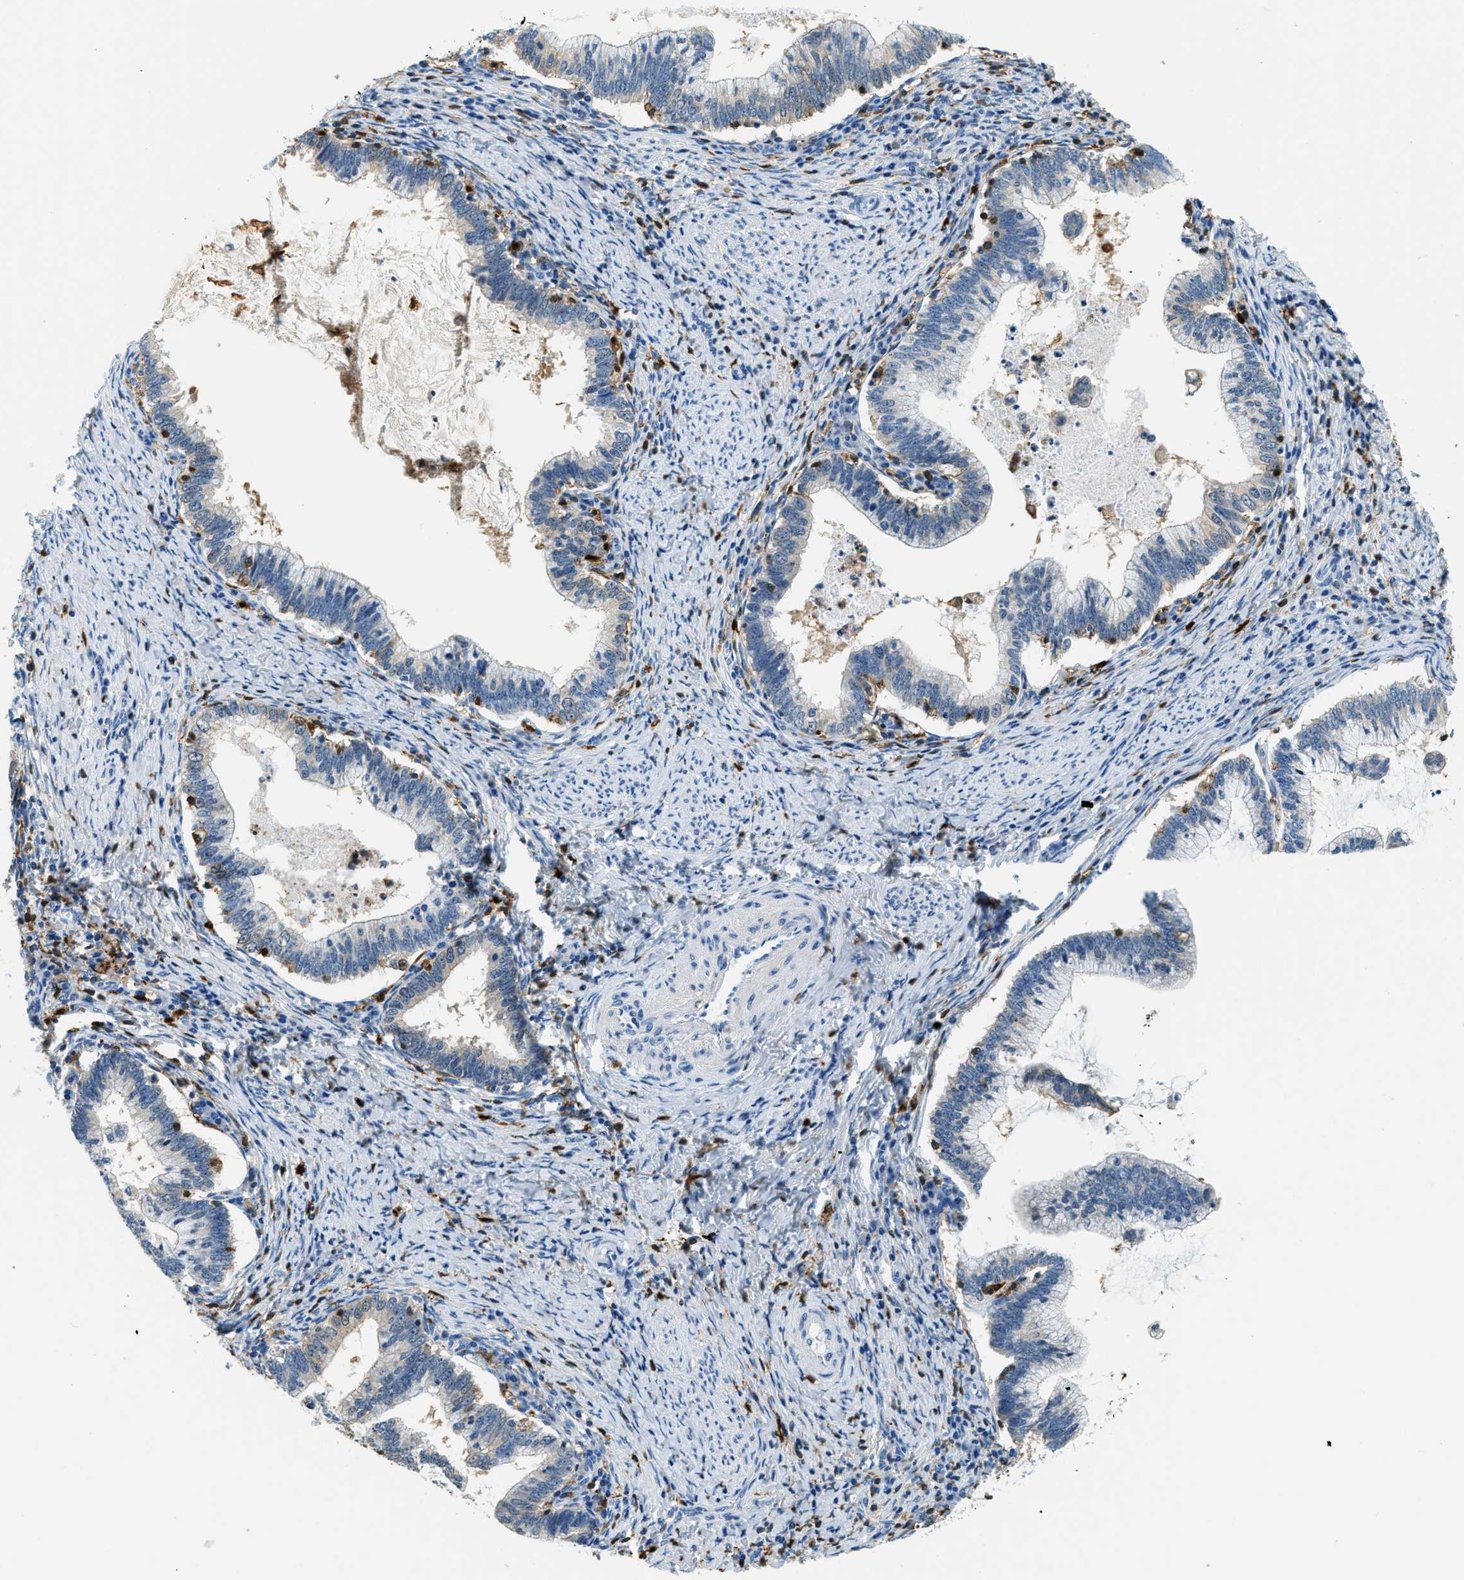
{"staining": {"intensity": "negative", "quantity": "none", "location": "none"}, "tissue": "cervical cancer", "cell_type": "Tumor cells", "image_type": "cancer", "snomed": [{"axis": "morphology", "description": "Adenocarcinoma, NOS"}, {"axis": "topography", "description": "Cervix"}], "caption": "This is an IHC photomicrograph of cervical cancer. There is no positivity in tumor cells.", "gene": "CAPG", "patient": {"sex": "female", "age": 36}}